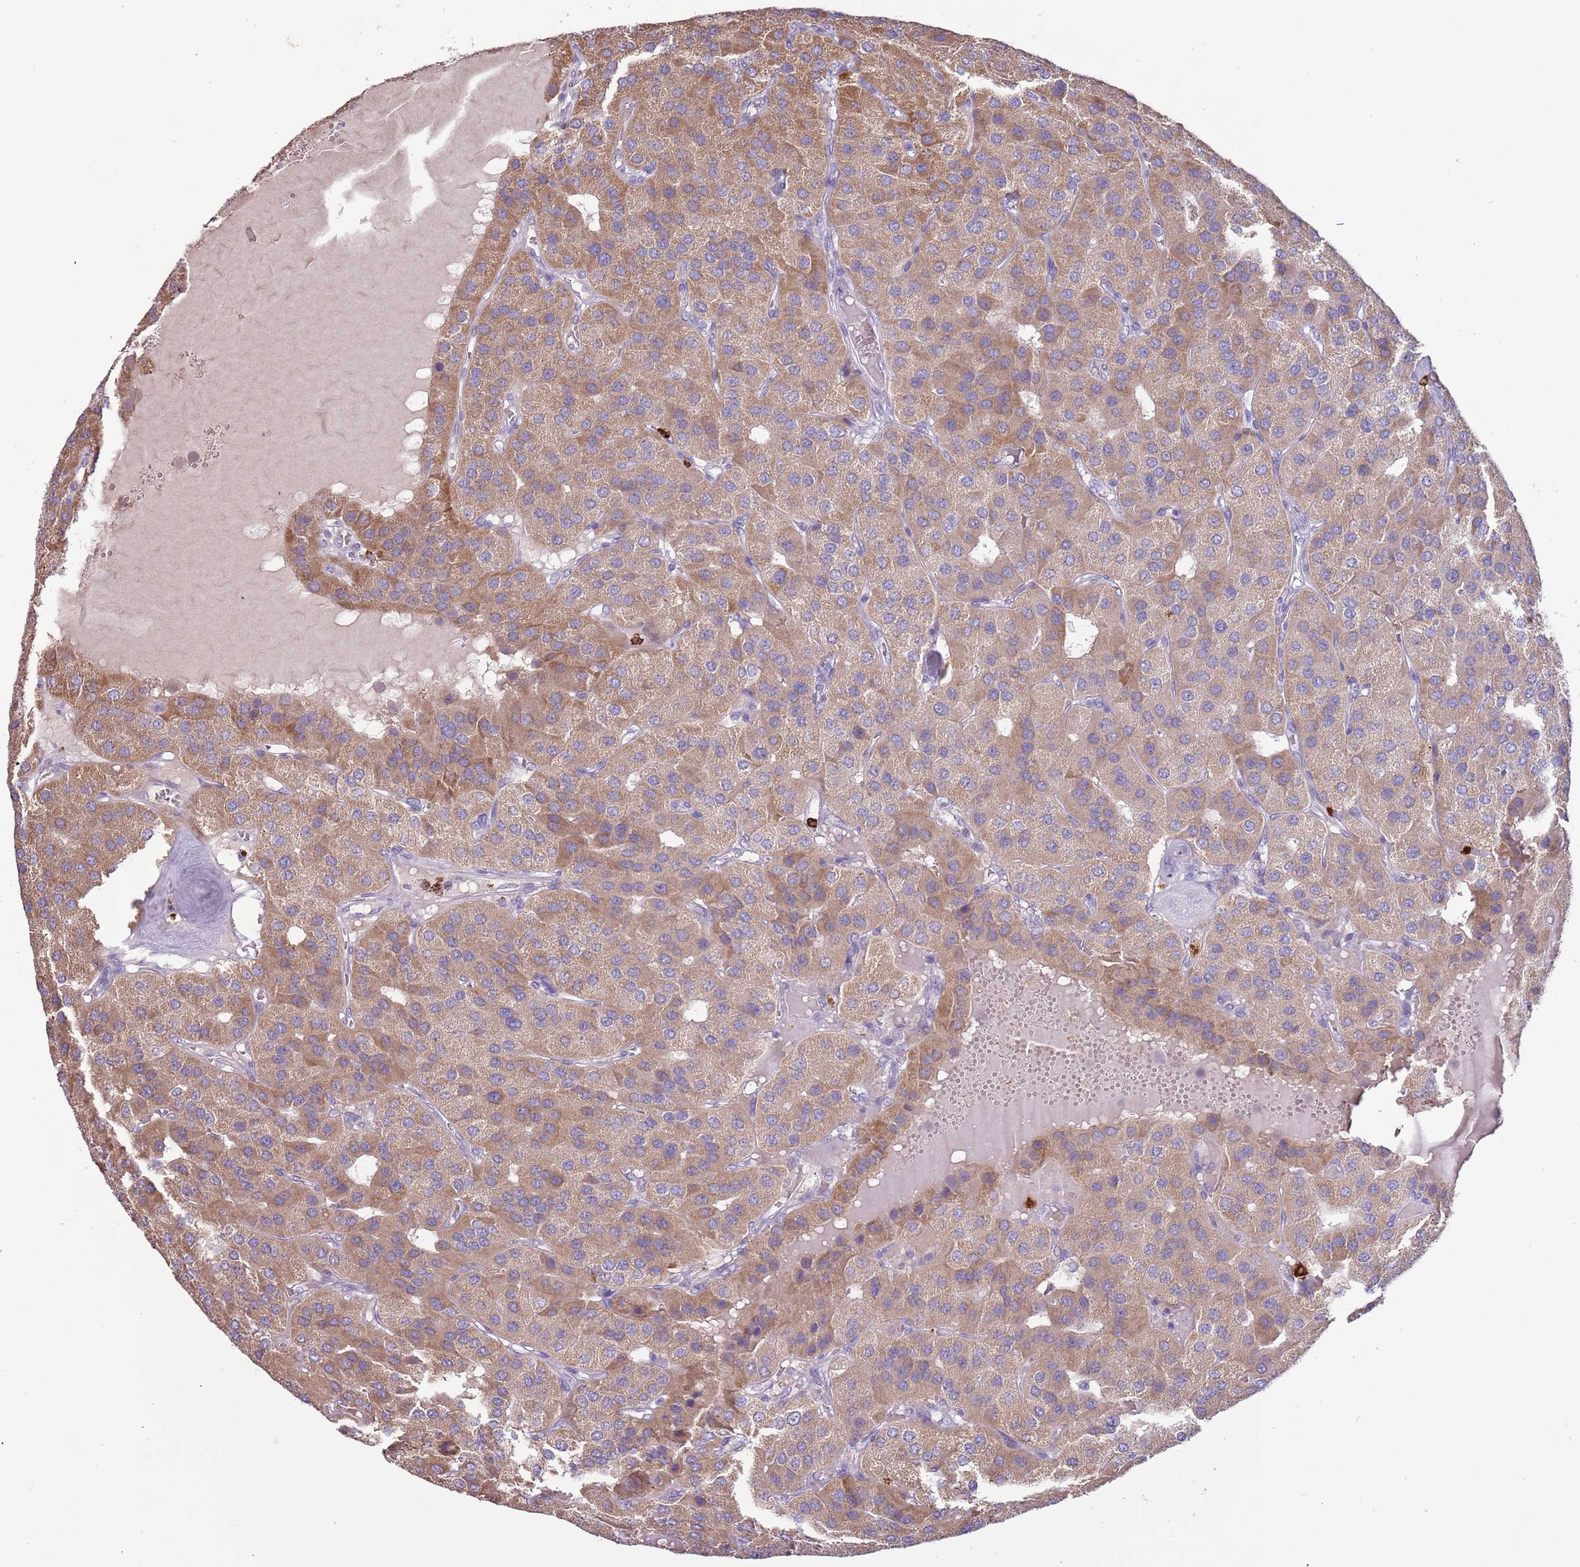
{"staining": {"intensity": "moderate", "quantity": ">75%", "location": "cytoplasmic/membranous"}, "tissue": "parathyroid gland", "cell_type": "Glandular cells", "image_type": "normal", "snomed": [{"axis": "morphology", "description": "Normal tissue, NOS"}, {"axis": "morphology", "description": "Adenoma, NOS"}, {"axis": "topography", "description": "Parathyroid gland"}], "caption": "Protein expression by immunohistochemistry shows moderate cytoplasmic/membranous staining in approximately >75% of glandular cells in unremarkable parathyroid gland. The staining is performed using DAB (3,3'-diaminobenzidine) brown chromogen to label protein expression. The nuclei are counter-stained blue using hematoxylin.", "gene": "P2RY13", "patient": {"sex": "female", "age": 86}}